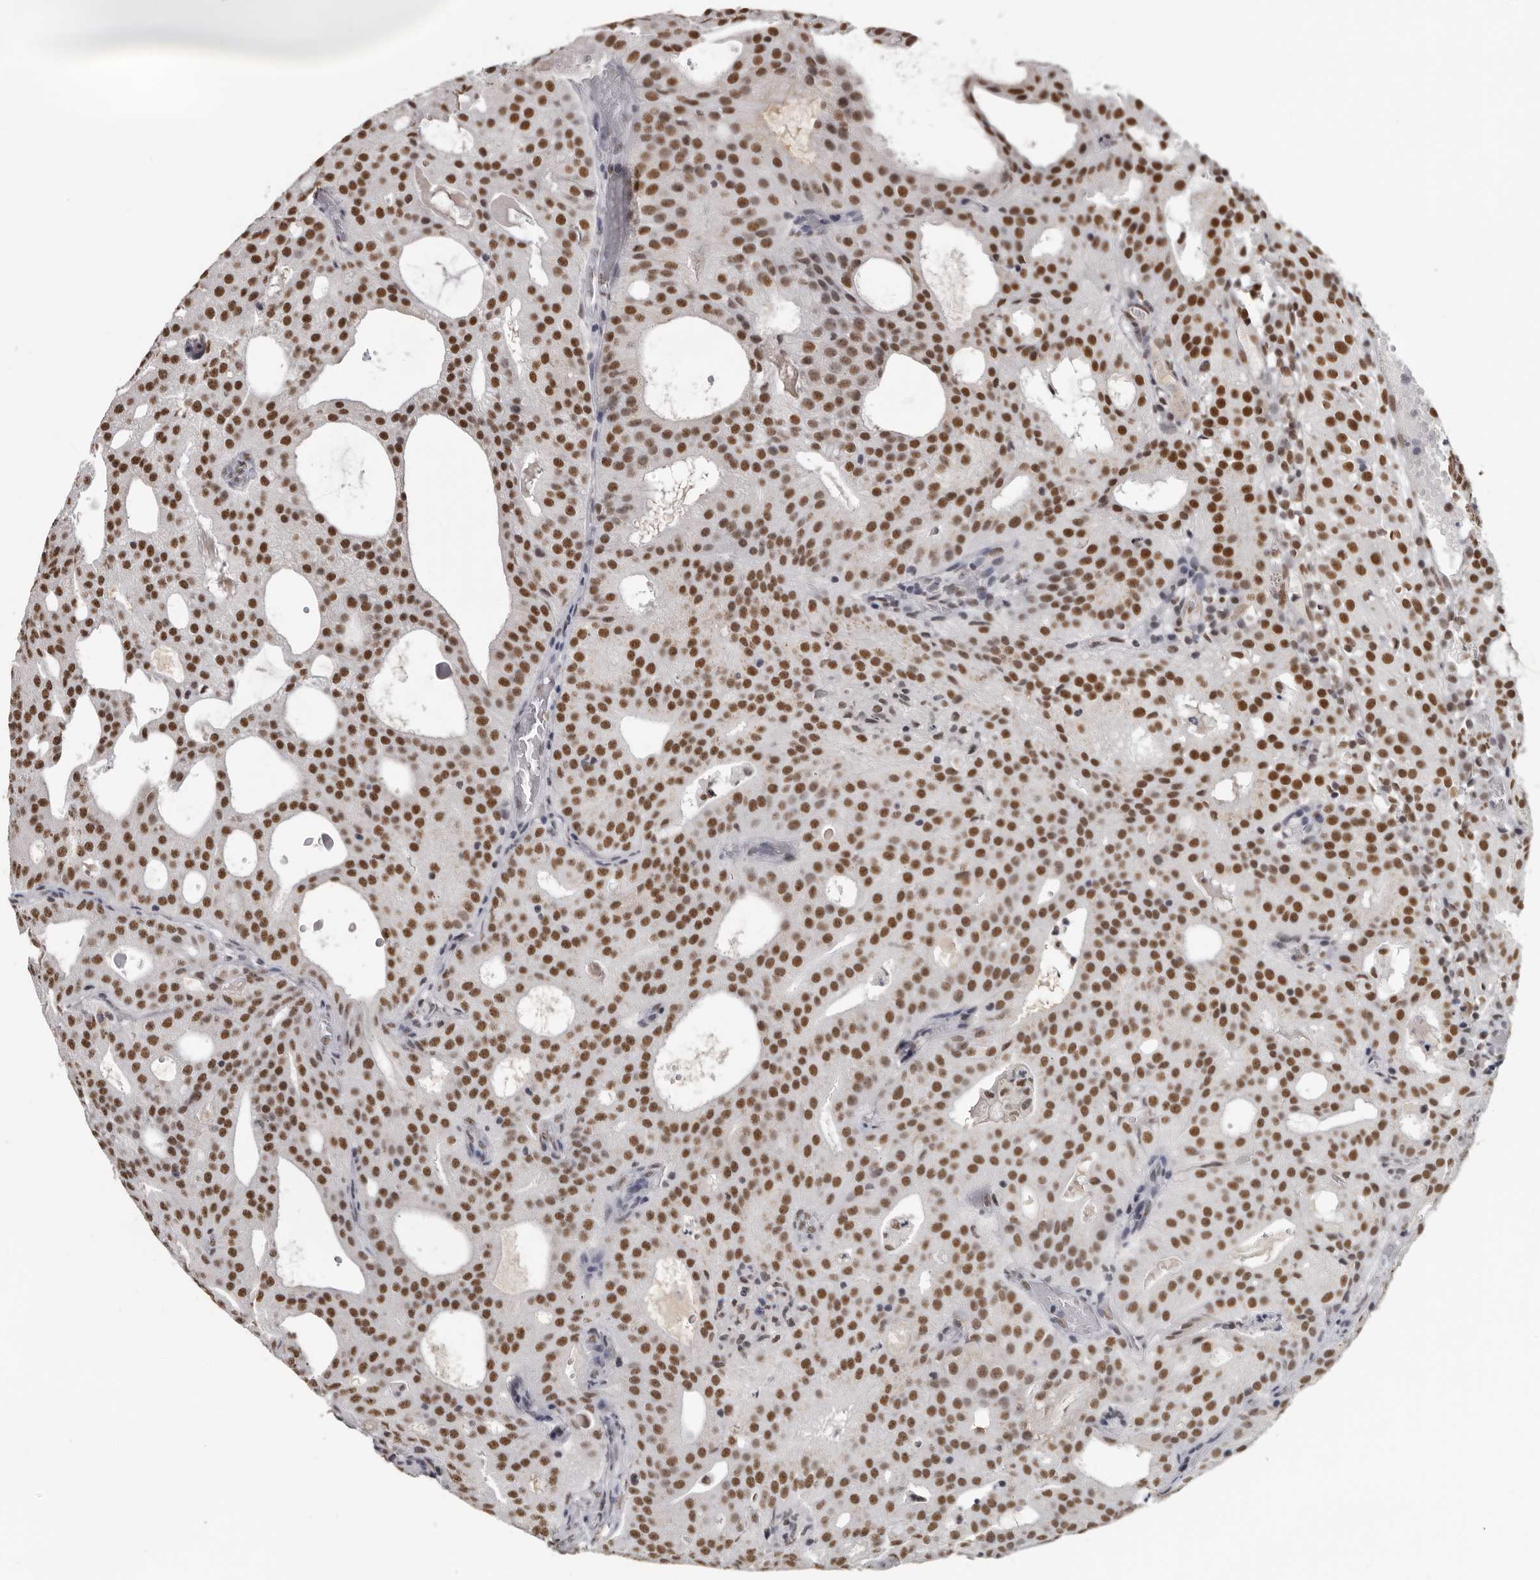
{"staining": {"intensity": "strong", "quantity": ">75%", "location": "nuclear"}, "tissue": "prostate cancer", "cell_type": "Tumor cells", "image_type": "cancer", "snomed": [{"axis": "morphology", "description": "Adenocarcinoma, Medium grade"}, {"axis": "topography", "description": "Prostate"}], "caption": "Protein analysis of prostate cancer (medium-grade adenocarcinoma) tissue displays strong nuclear positivity in approximately >75% of tumor cells. (brown staining indicates protein expression, while blue staining denotes nuclei).", "gene": "SCAF4", "patient": {"sex": "male", "age": 88}}